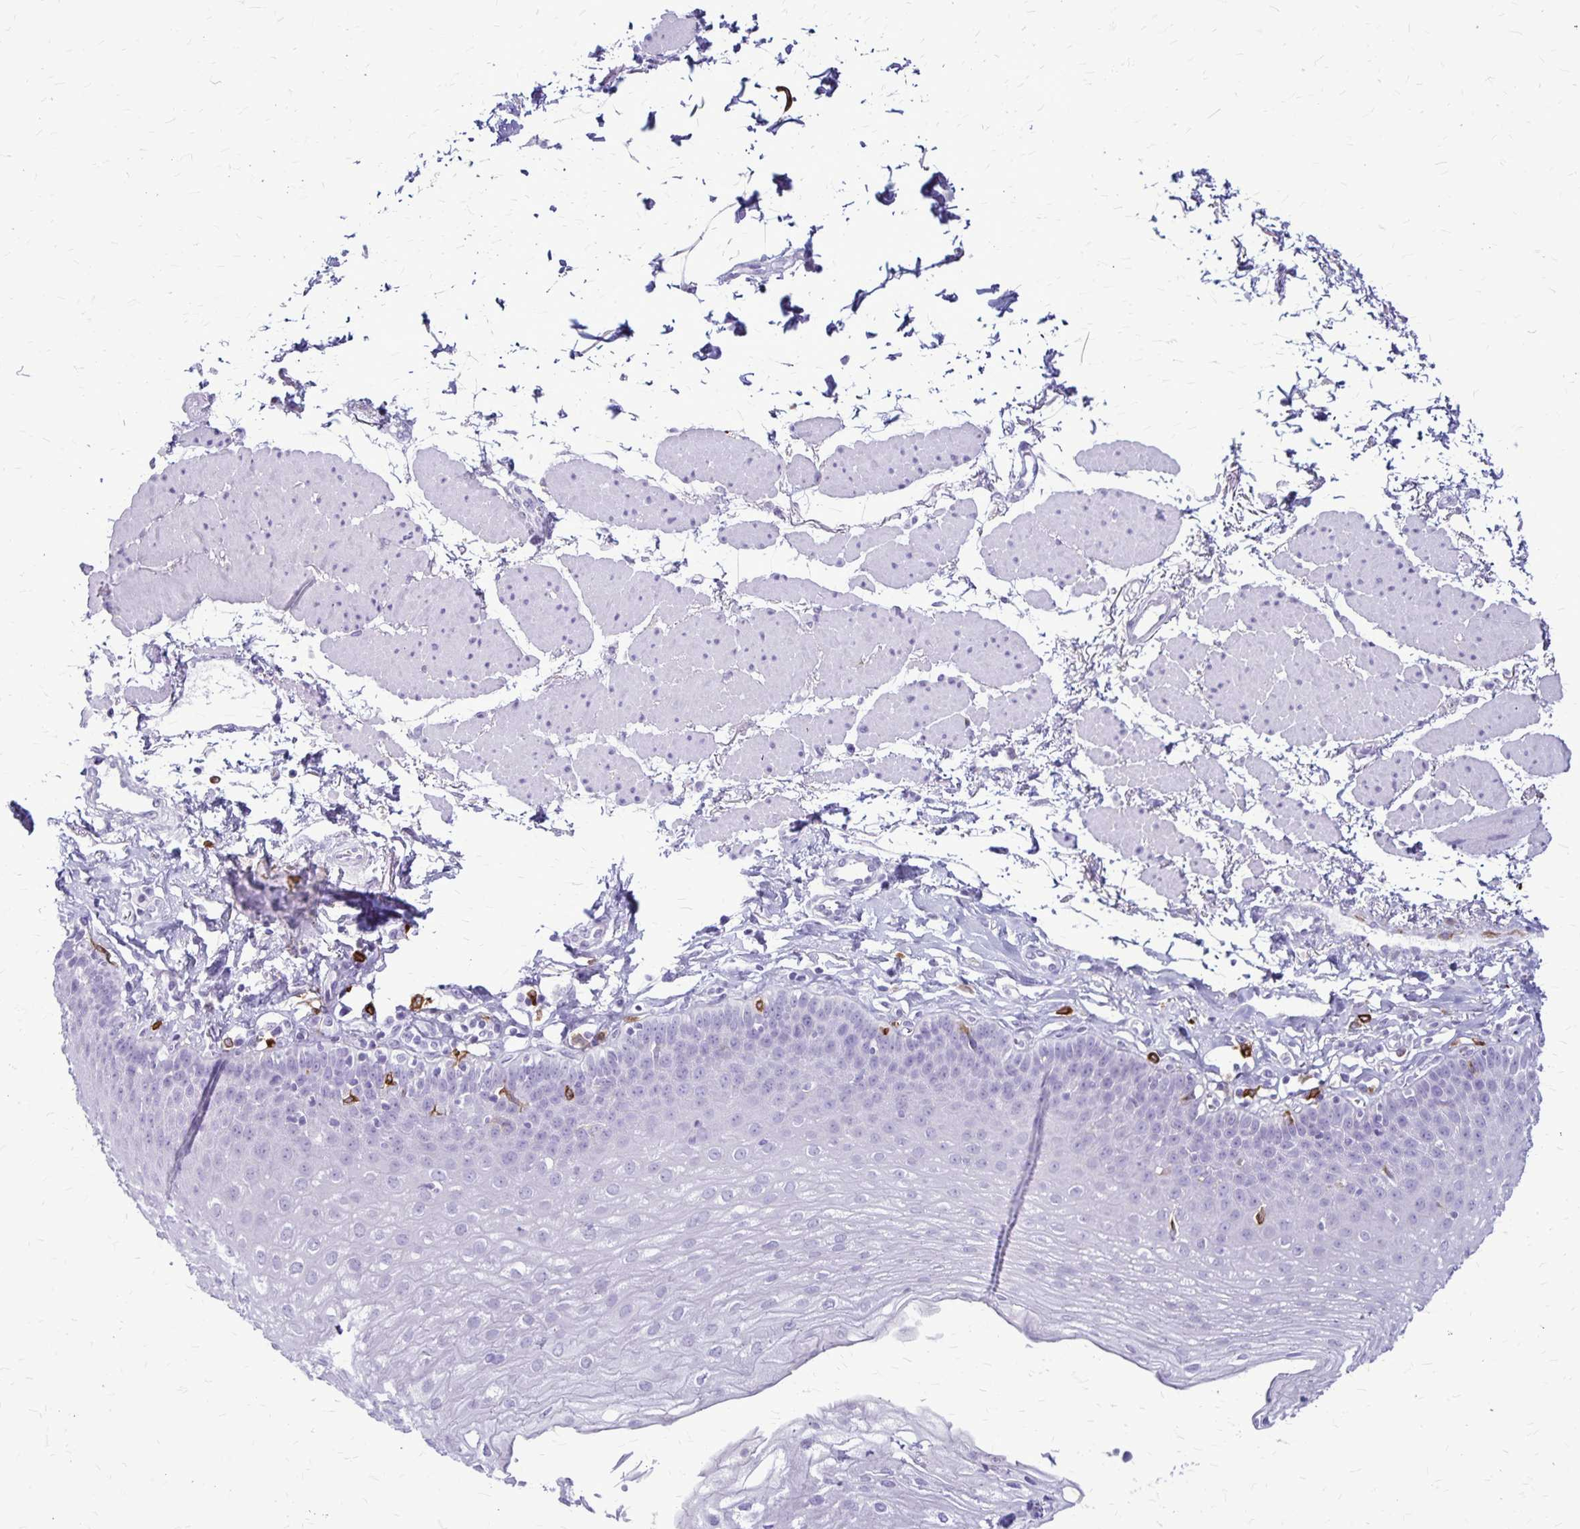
{"staining": {"intensity": "negative", "quantity": "none", "location": "none"}, "tissue": "esophagus", "cell_type": "Squamous epithelial cells", "image_type": "normal", "snomed": [{"axis": "morphology", "description": "Normal tissue, NOS"}, {"axis": "topography", "description": "Esophagus"}], "caption": "The immunohistochemistry image has no significant positivity in squamous epithelial cells of esophagus. (DAB IHC with hematoxylin counter stain).", "gene": "RTN1", "patient": {"sex": "female", "age": 81}}